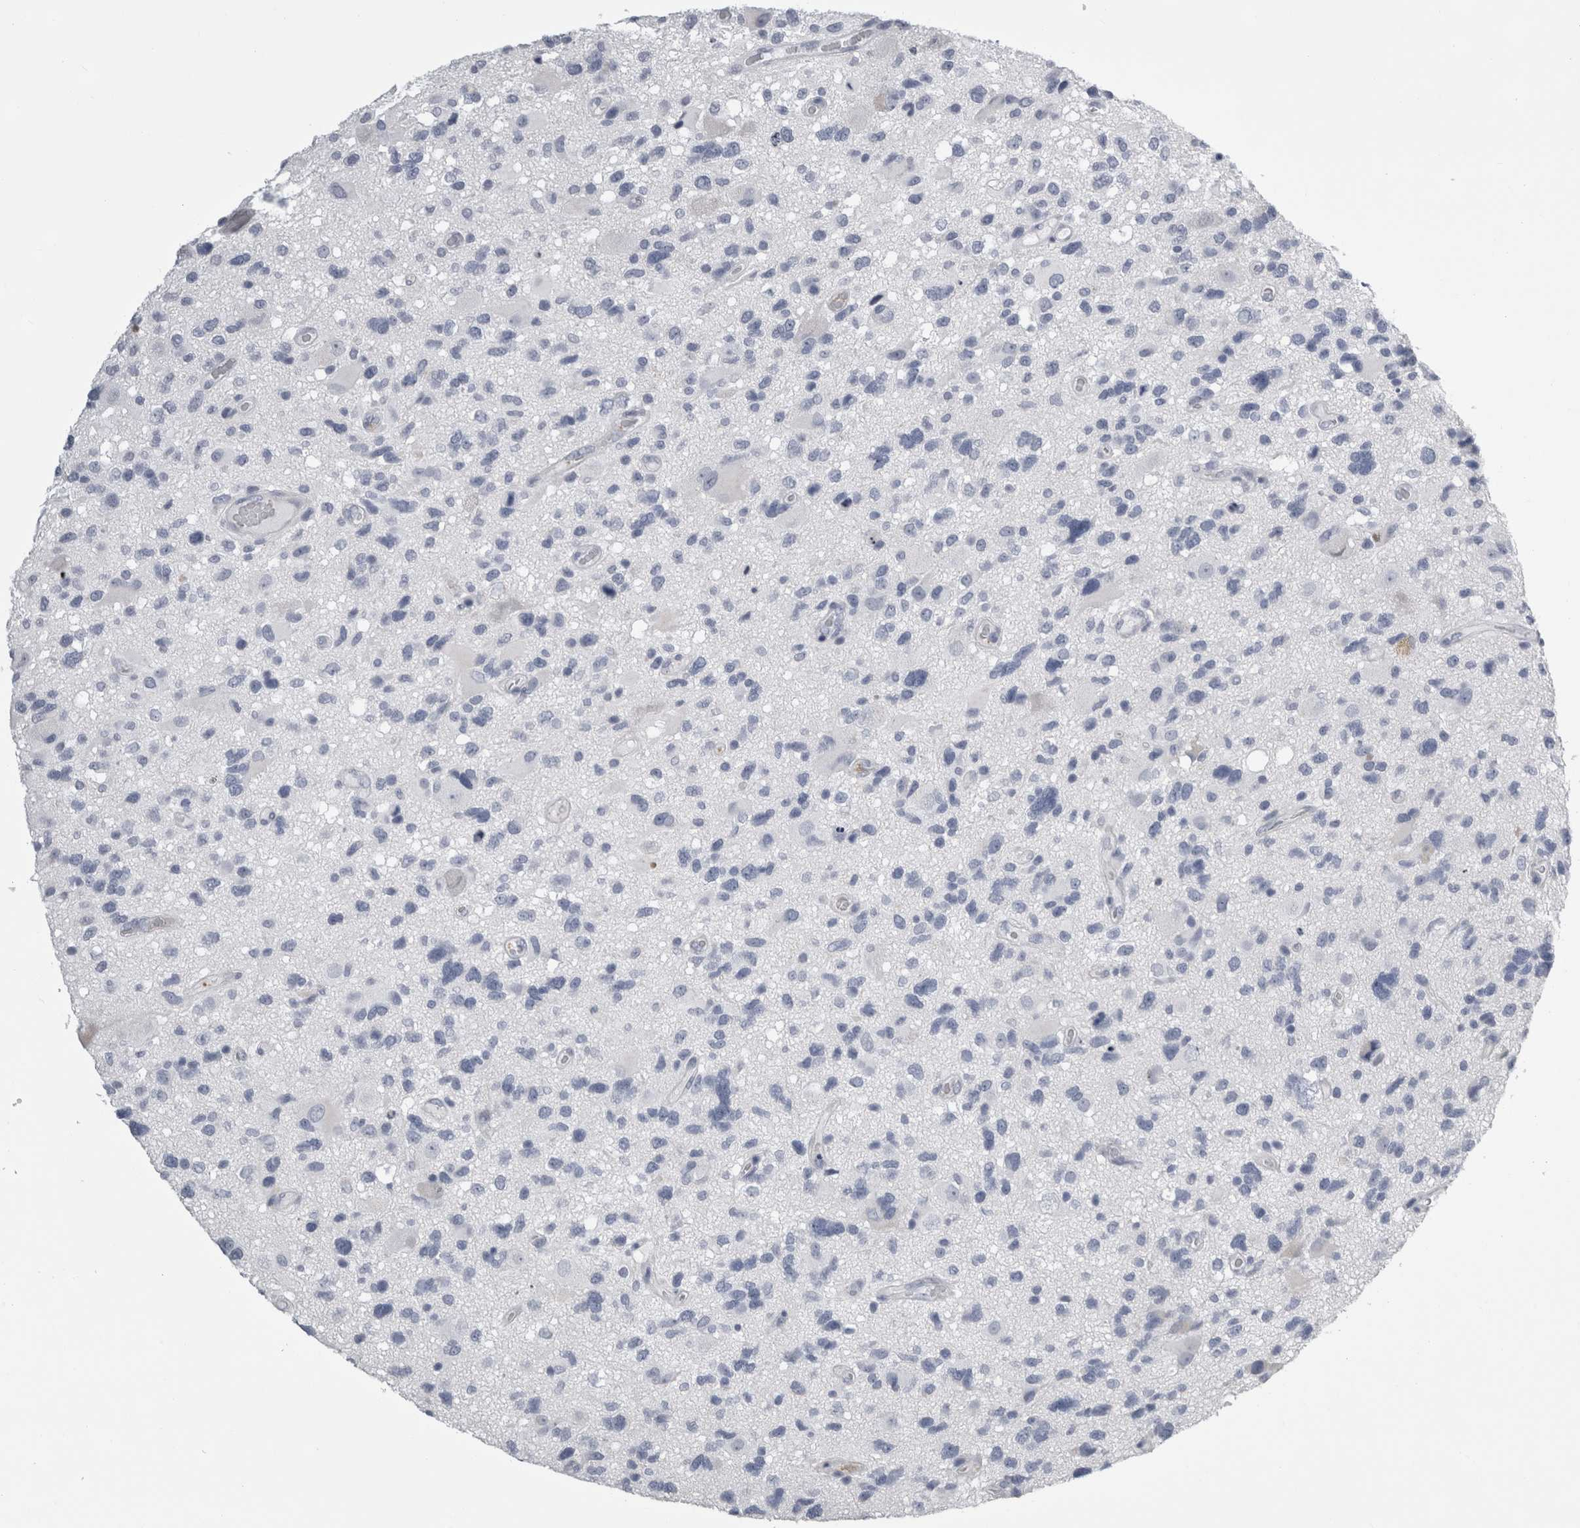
{"staining": {"intensity": "negative", "quantity": "none", "location": "none"}, "tissue": "glioma", "cell_type": "Tumor cells", "image_type": "cancer", "snomed": [{"axis": "morphology", "description": "Glioma, malignant, High grade"}, {"axis": "topography", "description": "Brain"}], "caption": "IHC image of neoplastic tissue: glioma stained with DAB exhibits no significant protein staining in tumor cells. The staining is performed using DAB (3,3'-diaminobenzidine) brown chromogen with nuclei counter-stained in using hematoxylin.", "gene": "ALDH8A1", "patient": {"sex": "male", "age": 33}}